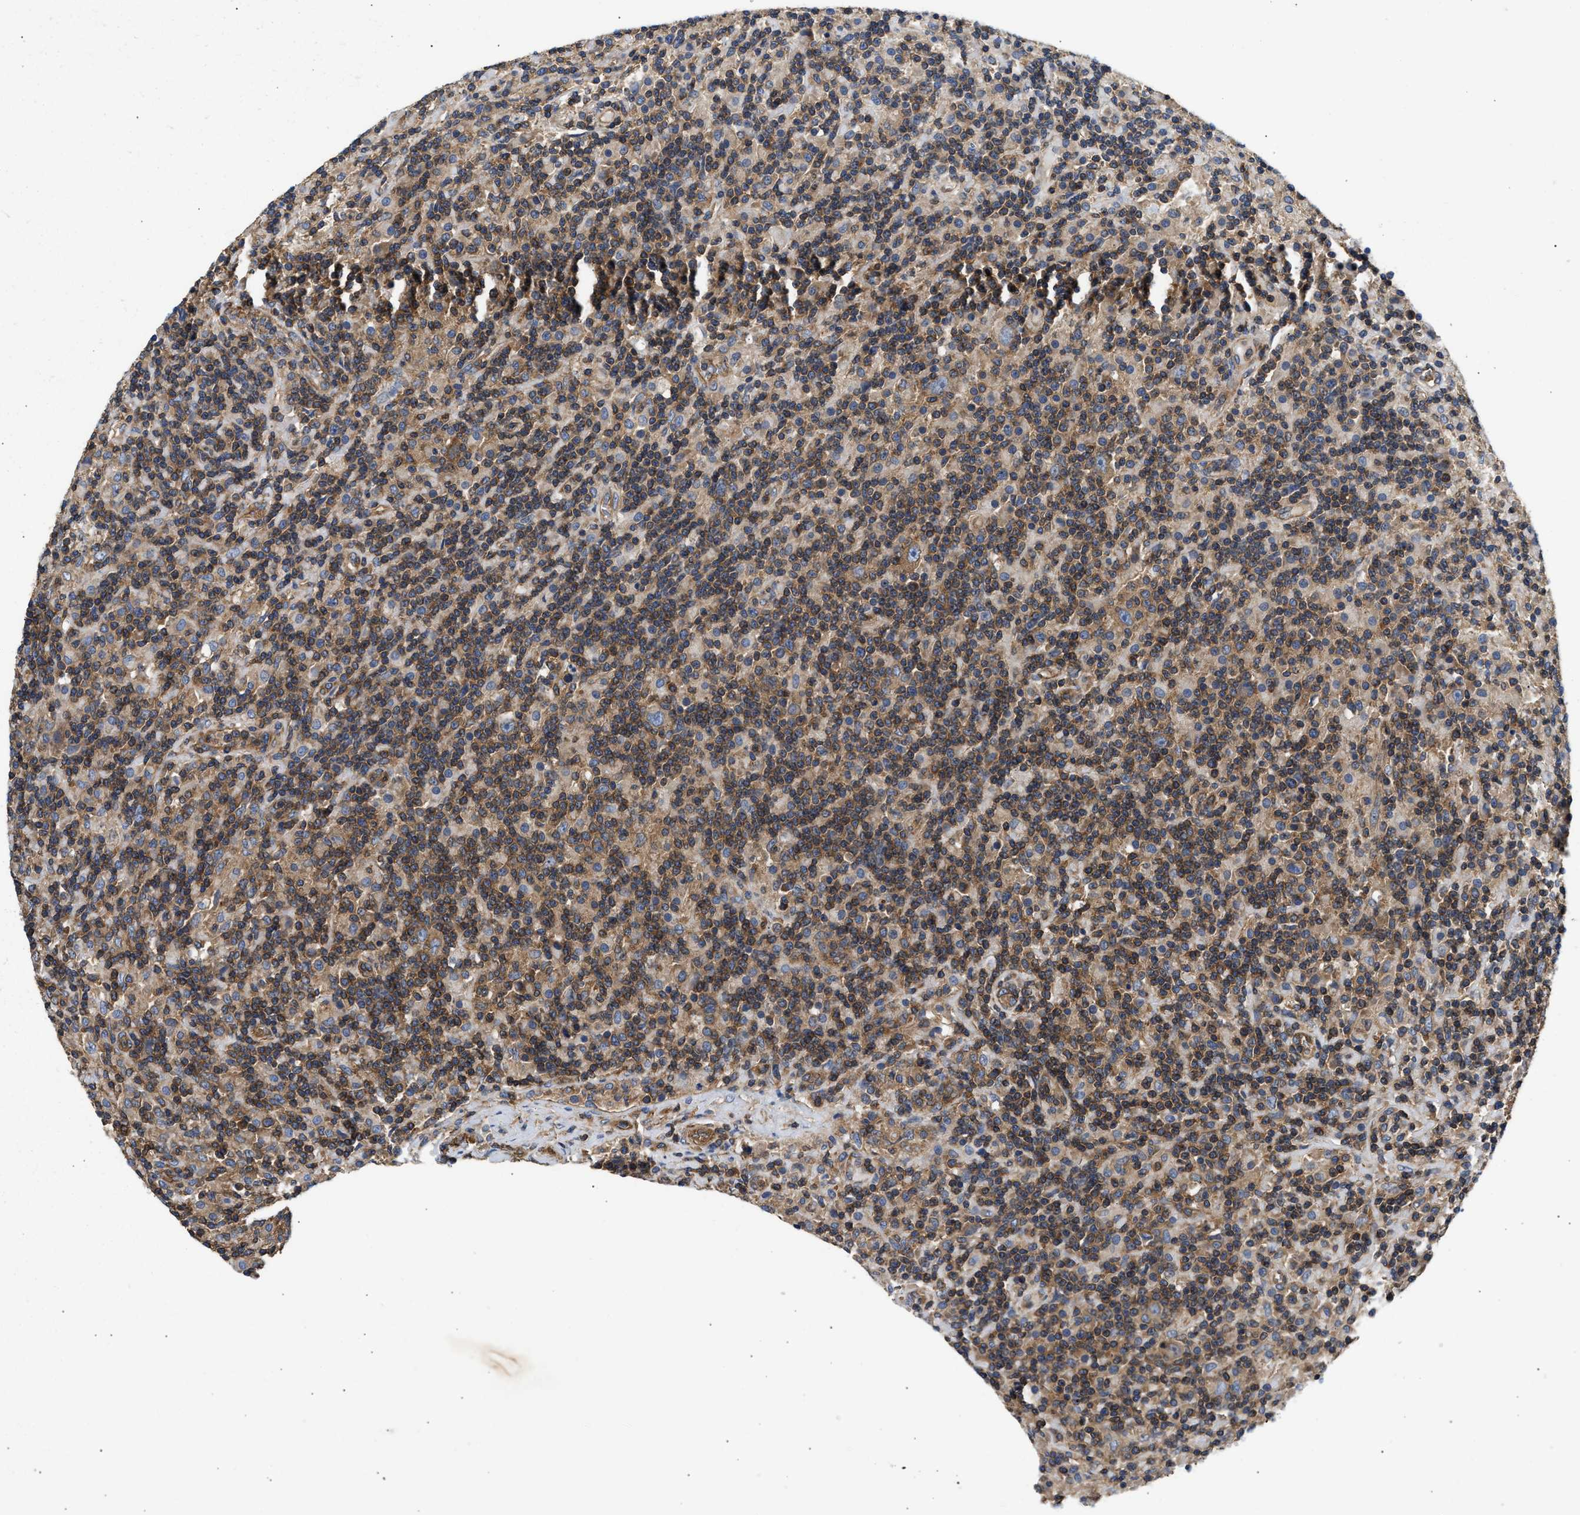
{"staining": {"intensity": "weak", "quantity": "25%-75%", "location": "cytoplasmic/membranous"}, "tissue": "lymphoma", "cell_type": "Tumor cells", "image_type": "cancer", "snomed": [{"axis": "morphology", "description": "Hodgkin's disease, NOS"}, {"axis": "topography", "description": "Lymph node"}], "caption": "Tumor cells reveal weak cytoplasmic/membranous positivity in about 25%-75% of cells in lymphoma. The staining was performed using DAB (3,3'-diaminobenzidine) to visualize the protein expression in brown, while the nuclei were stained in blue with hematoxylin (Magnification: 20x).", "gene": "SAMD9L", "patient": {"sex": "male", "age": 70}}